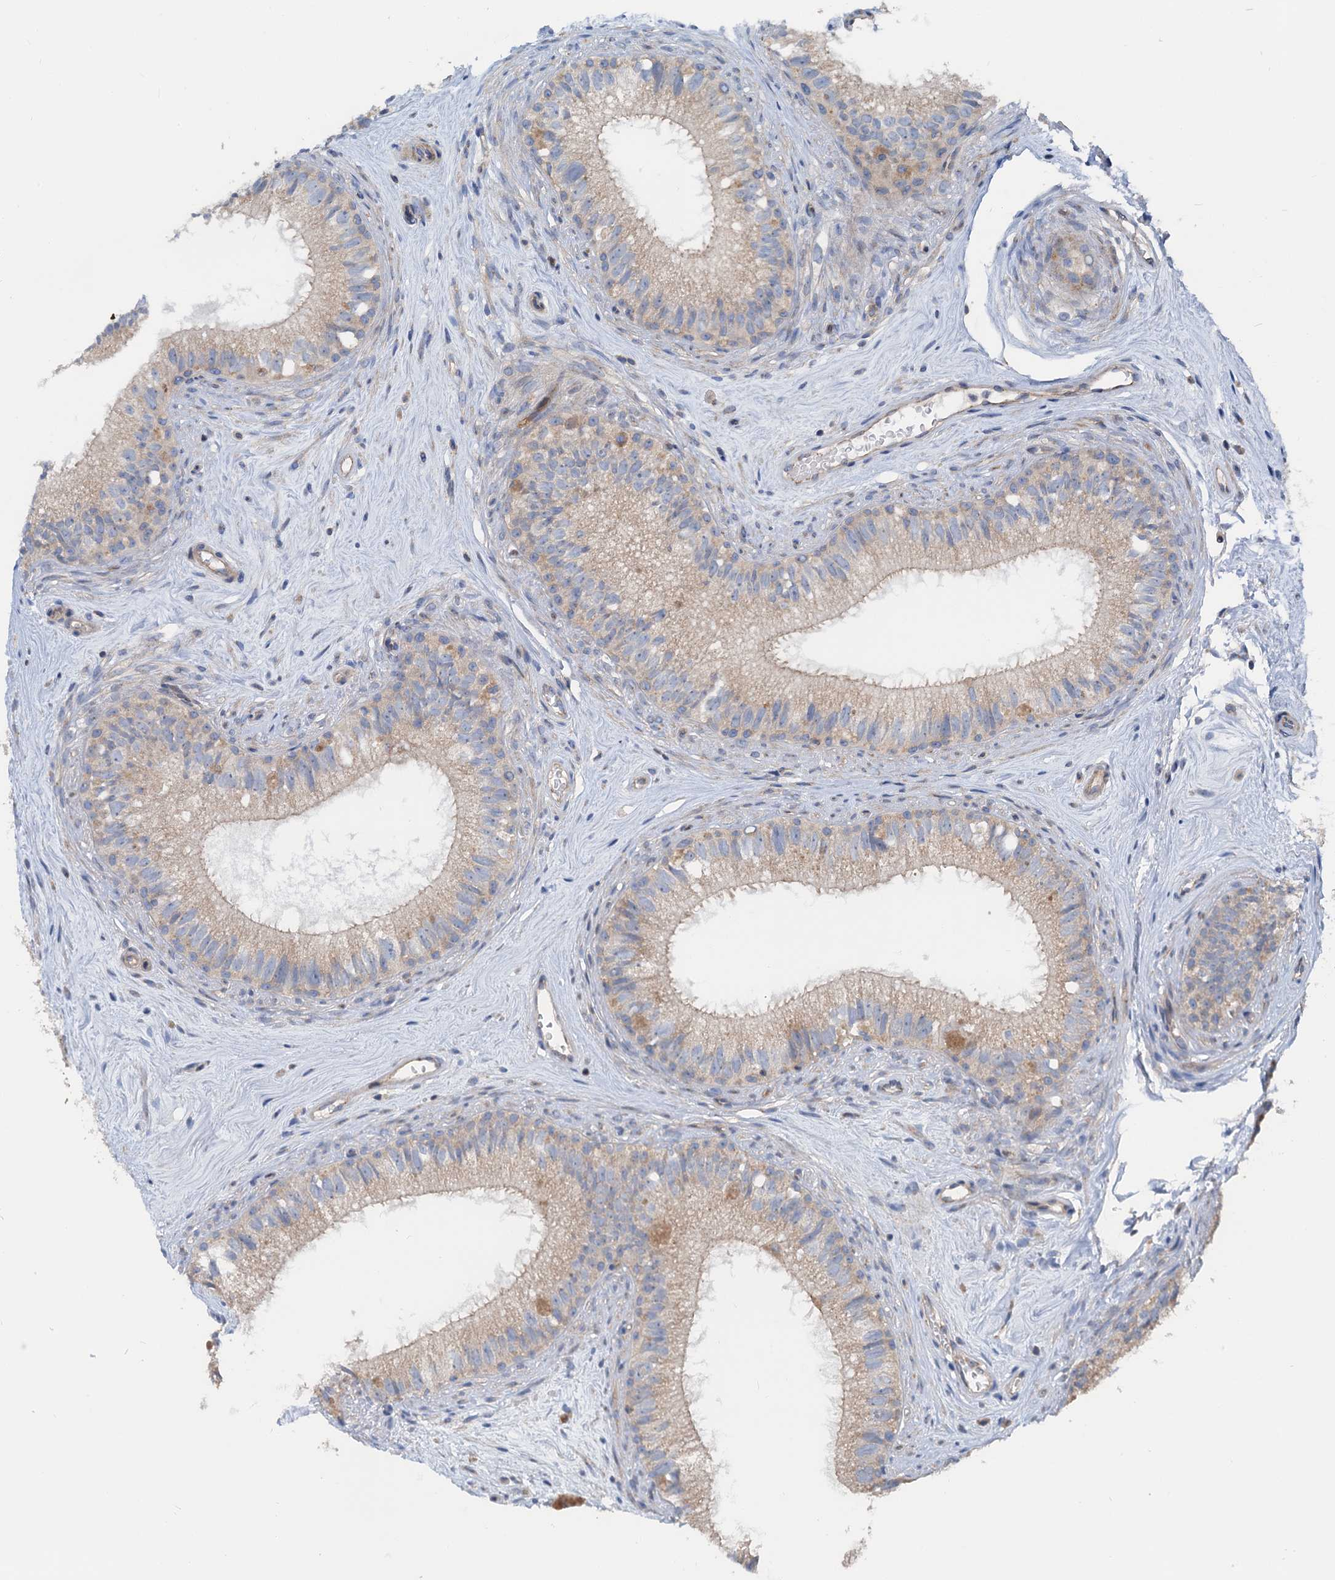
{"staining": {"intensity": "moderate", "quantity": "25%-75%", "location": "cytoplasmic/membranous"}, "tissue": "epididymis", "cell_type": "Glandular cells", "image_type": "normal", "snomed": [{"axis": "morphology", "description": "Normal tissue, NOS"}, {"axis": "topography", "description": "Epididymis"}], "caption": "The photomicrograph displays immunohistochemical staining of normal epididymis. There is moderate cytoplasmic/membranous positivity is seen in approximately 25%-75% of glandular cells.", "gene": "ANKRD26", "patient": {"sex": "male", "age": 71}}